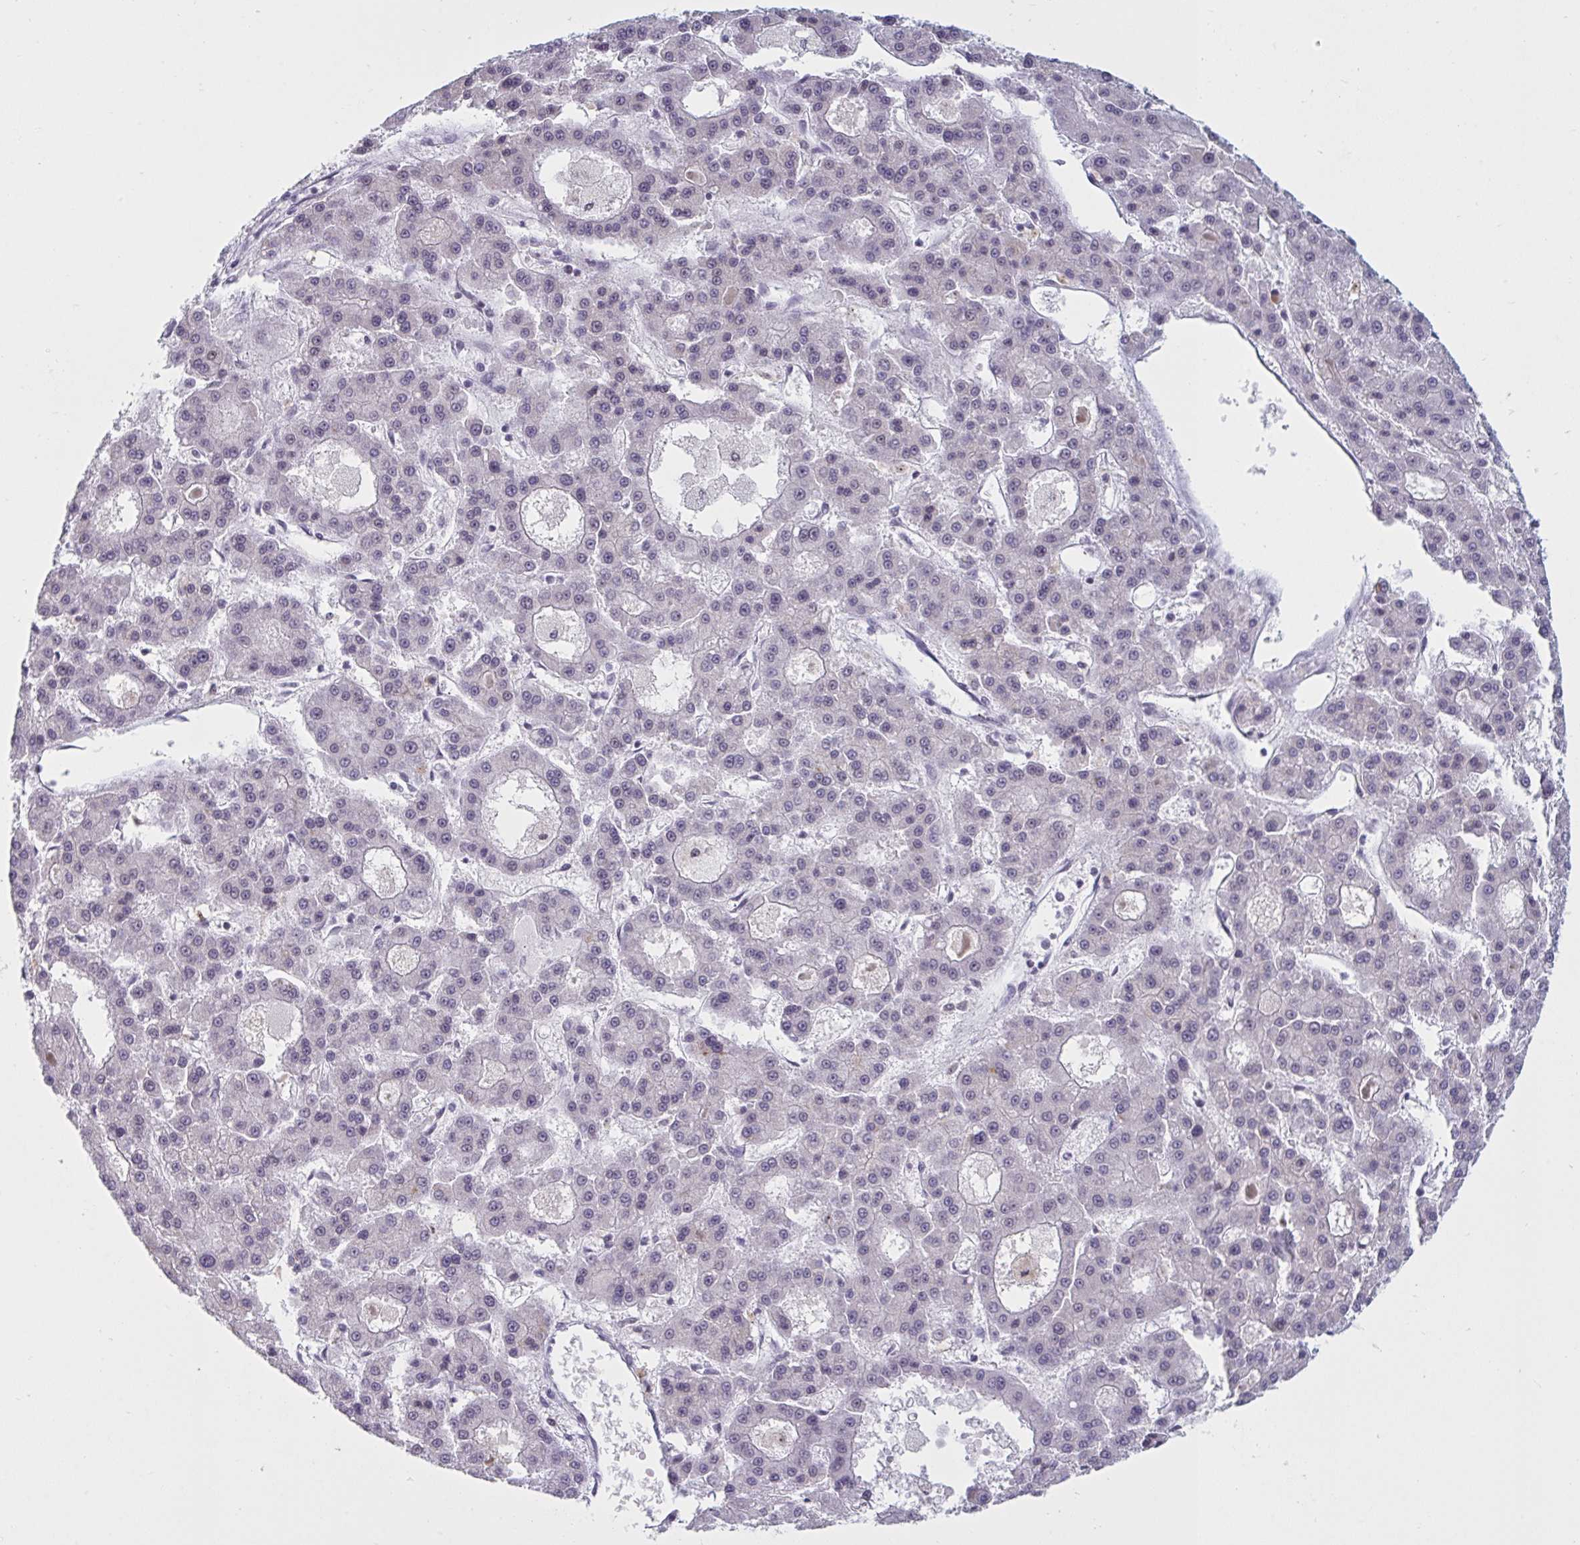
{"staining": {"intensity": "negative", "quantity": "none", "location": "none"}, "tissue": "liver cancer", "cell_type": "Tumor cells", "image_type": "cancer", "snomed": [{"axis": "morphology", "description": "Carcinoma, Hepatocellular, NOS"}, {"axis": "topography", "description": "Liver"}], "caption": "There is no significant expression in tumor cells of liver hepatocellular carcinoma.", "gene": "TGM6", "patient": {"sex": "male", "age": 70}}